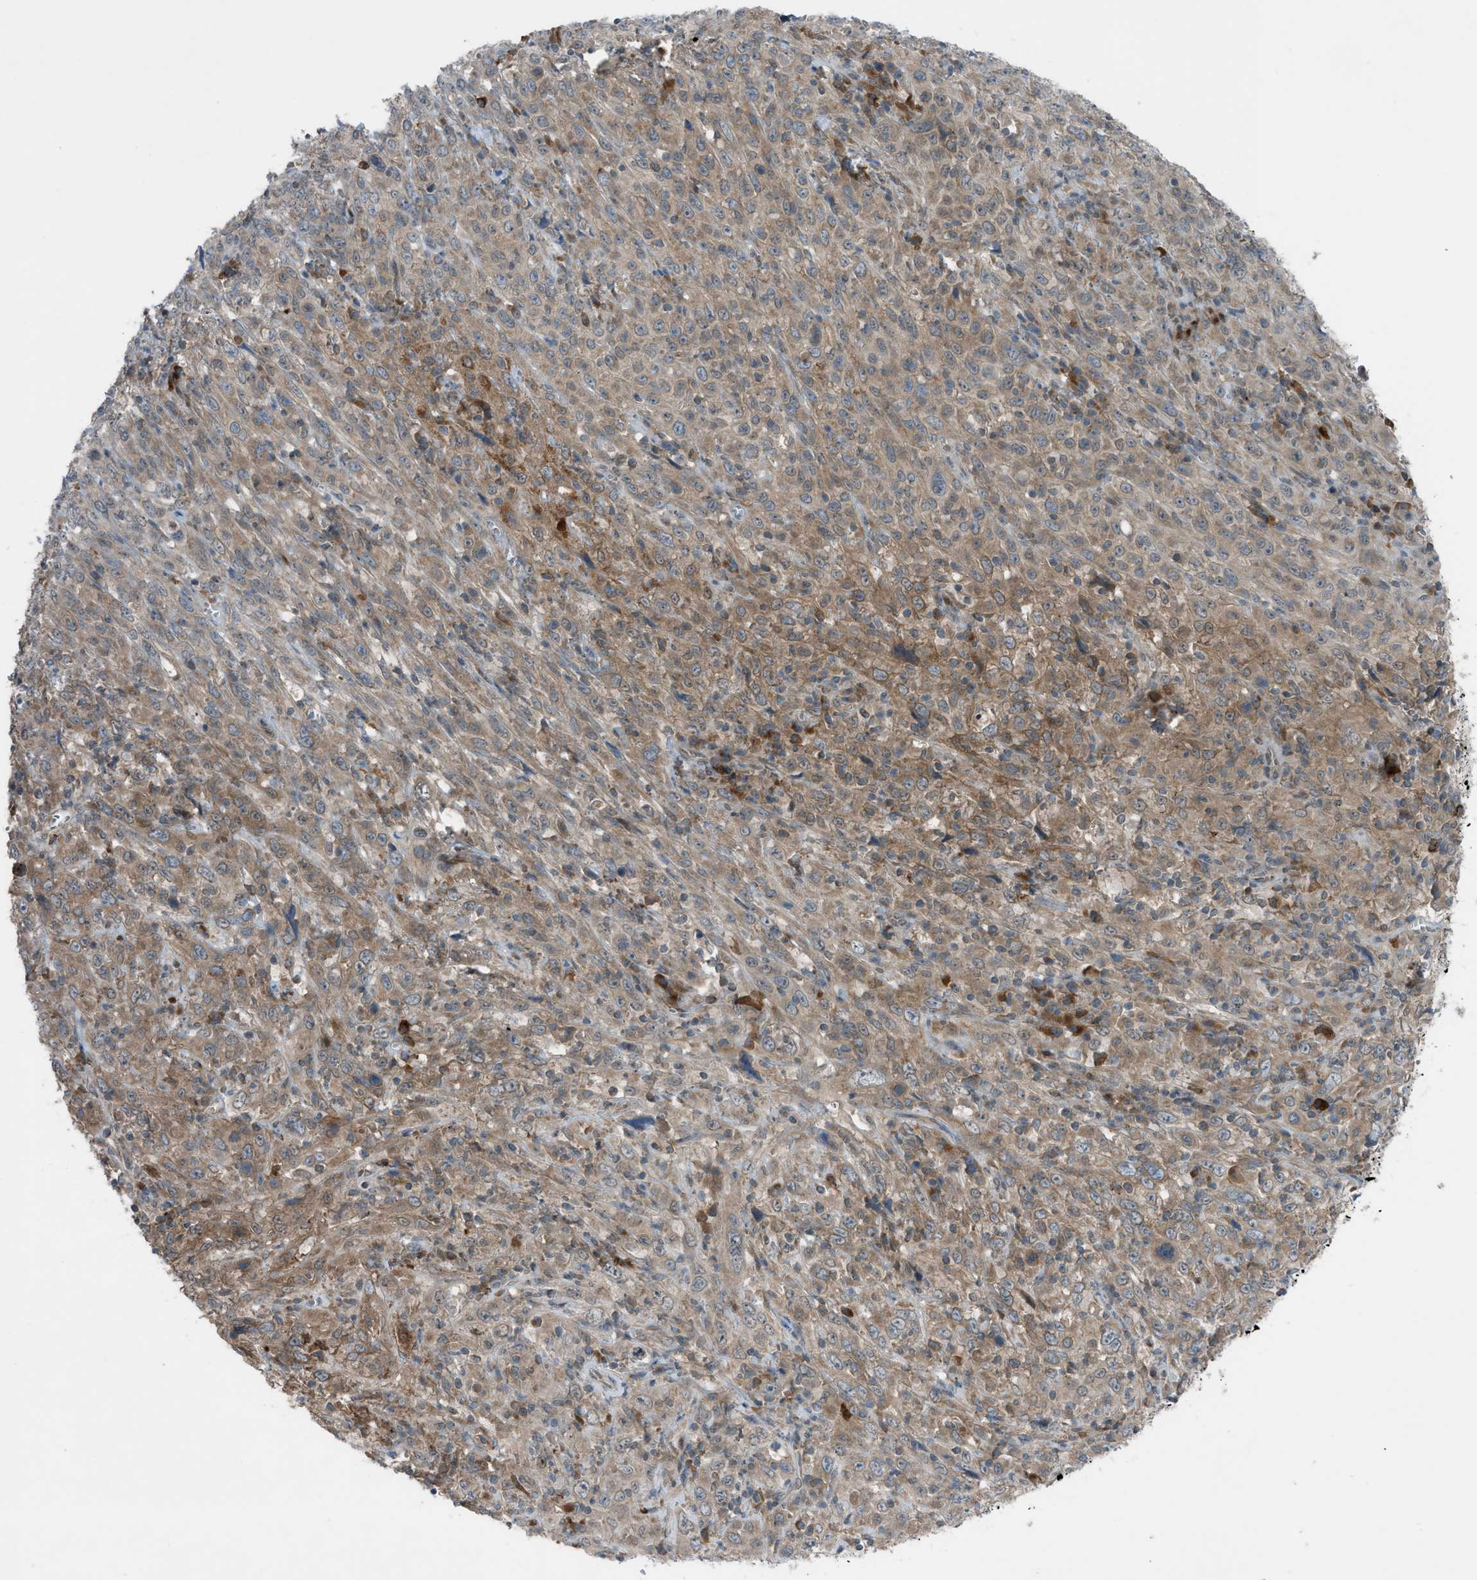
{"staining": {"intensity": "moderate", "quantity": ">75%", "location": "cytoplasmic/membranous"}, "tissue": "cervical cancer", "cell_type": "Tumor cells", "image_type": "cancer", "snomed": [{"axis": "morphology", "description": "Squamous cell carcinoma, NOS"}, {"axis": "topography", "description": "Cervix"}], "caption": "An image of human squamous cell carcinoma (cervical) stained for a protein shows moderate cytoplasmic/membranous brown staining in tumor cells. (Stains: DAB (3,3'-diaminobenzidine) in brown, nuclei in blue, Microscopy: brightfield microscopy at high magnification).", "gene": "DYRK1A", "patient": {"sex": "female", "age": 46}}